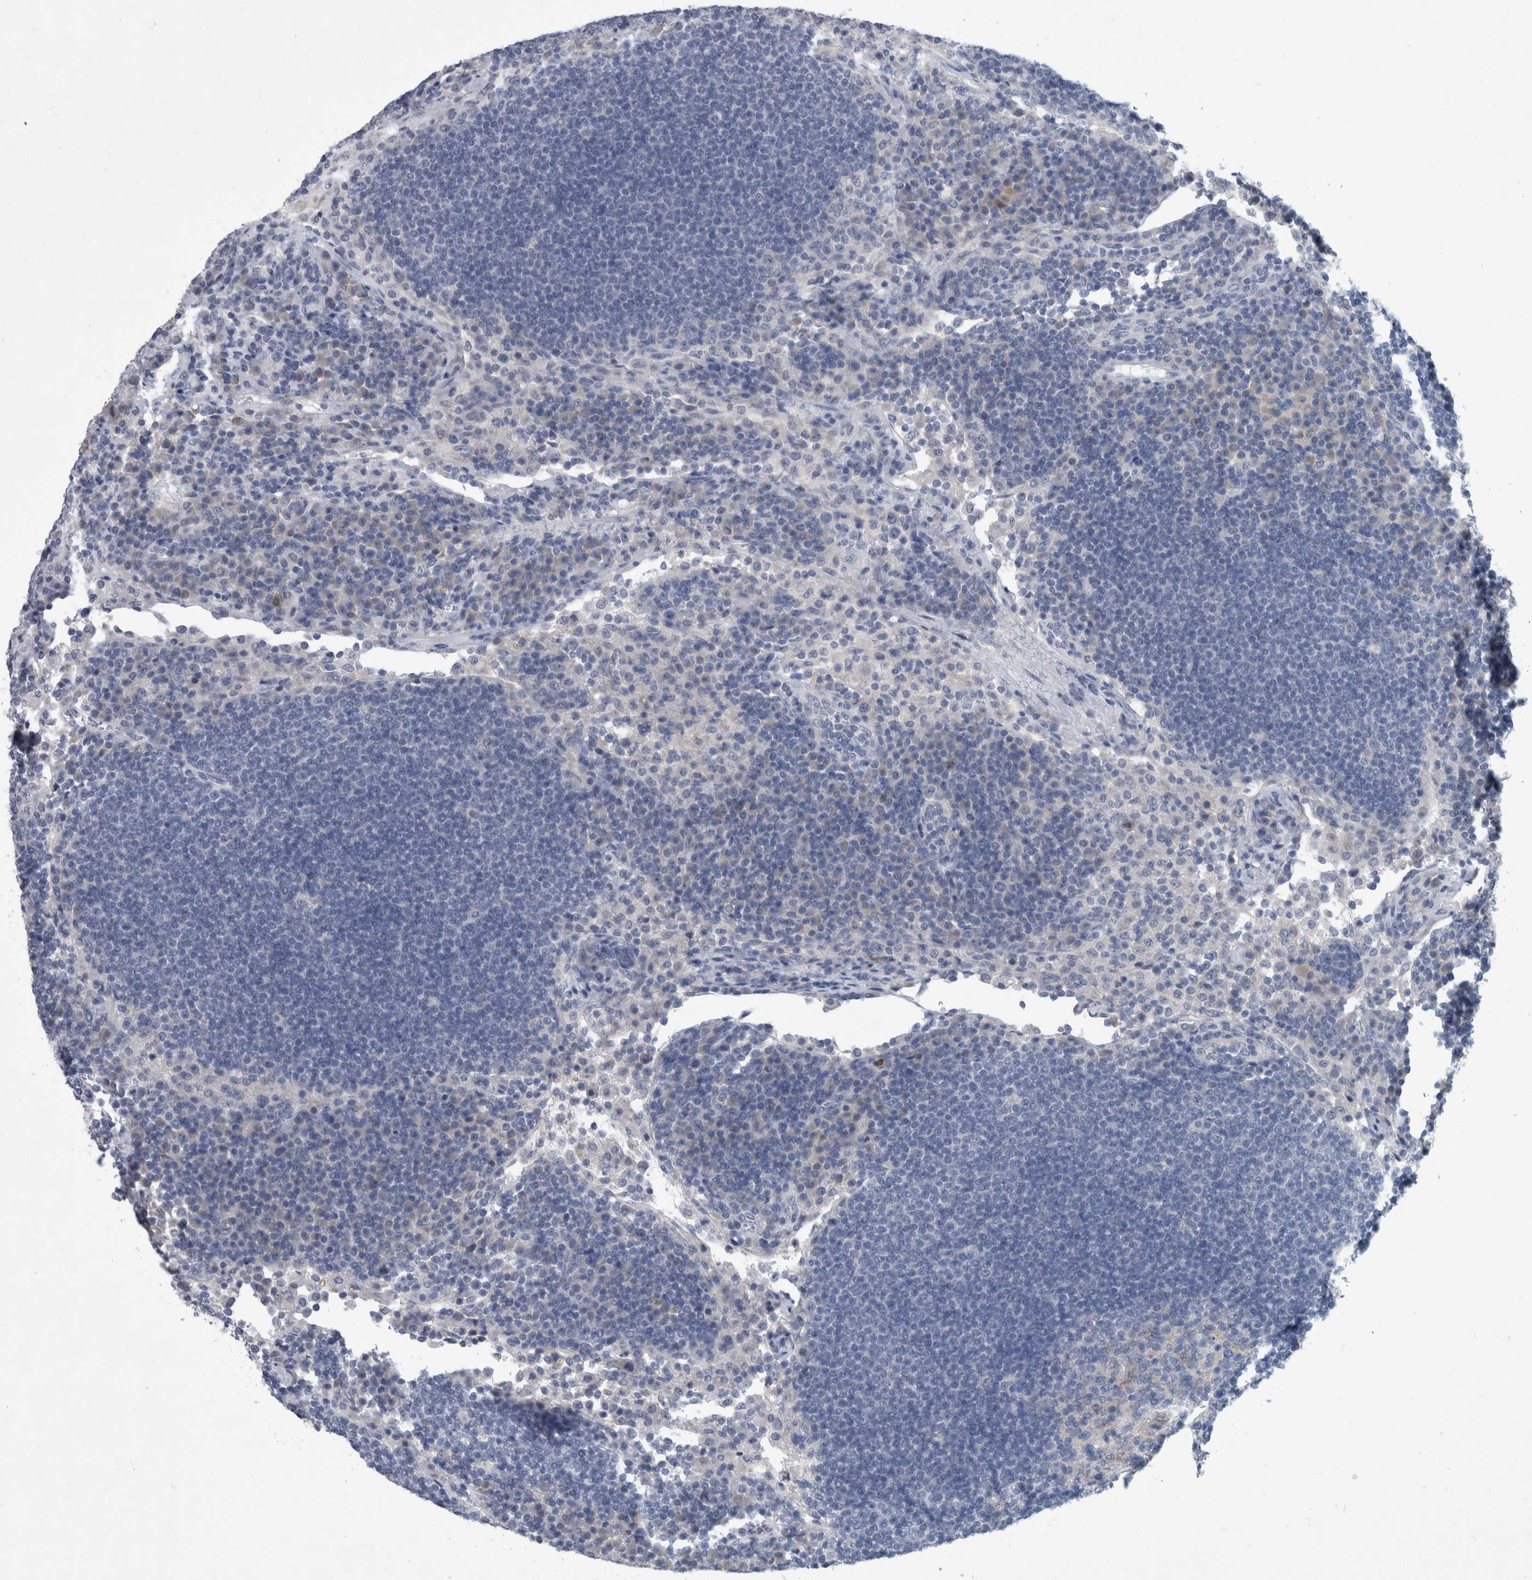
{"staining": {"intensity": "negative", "quantity": "none", "location": "none"}, "tissue": "lymph node", "cell_type": "Germinal center cells", "image_type": "normal", "snomed": [{"axis": "morphology", "description": "Normal tissue, NOS"}, {"axis": "topography", "description": "Lymph node"}], "caption": "The photomicrograph displays no significant staining in germinal center cells of lymph node.", "gene": "FAM83H", "patient": {"sex": "female", "age": 53}}